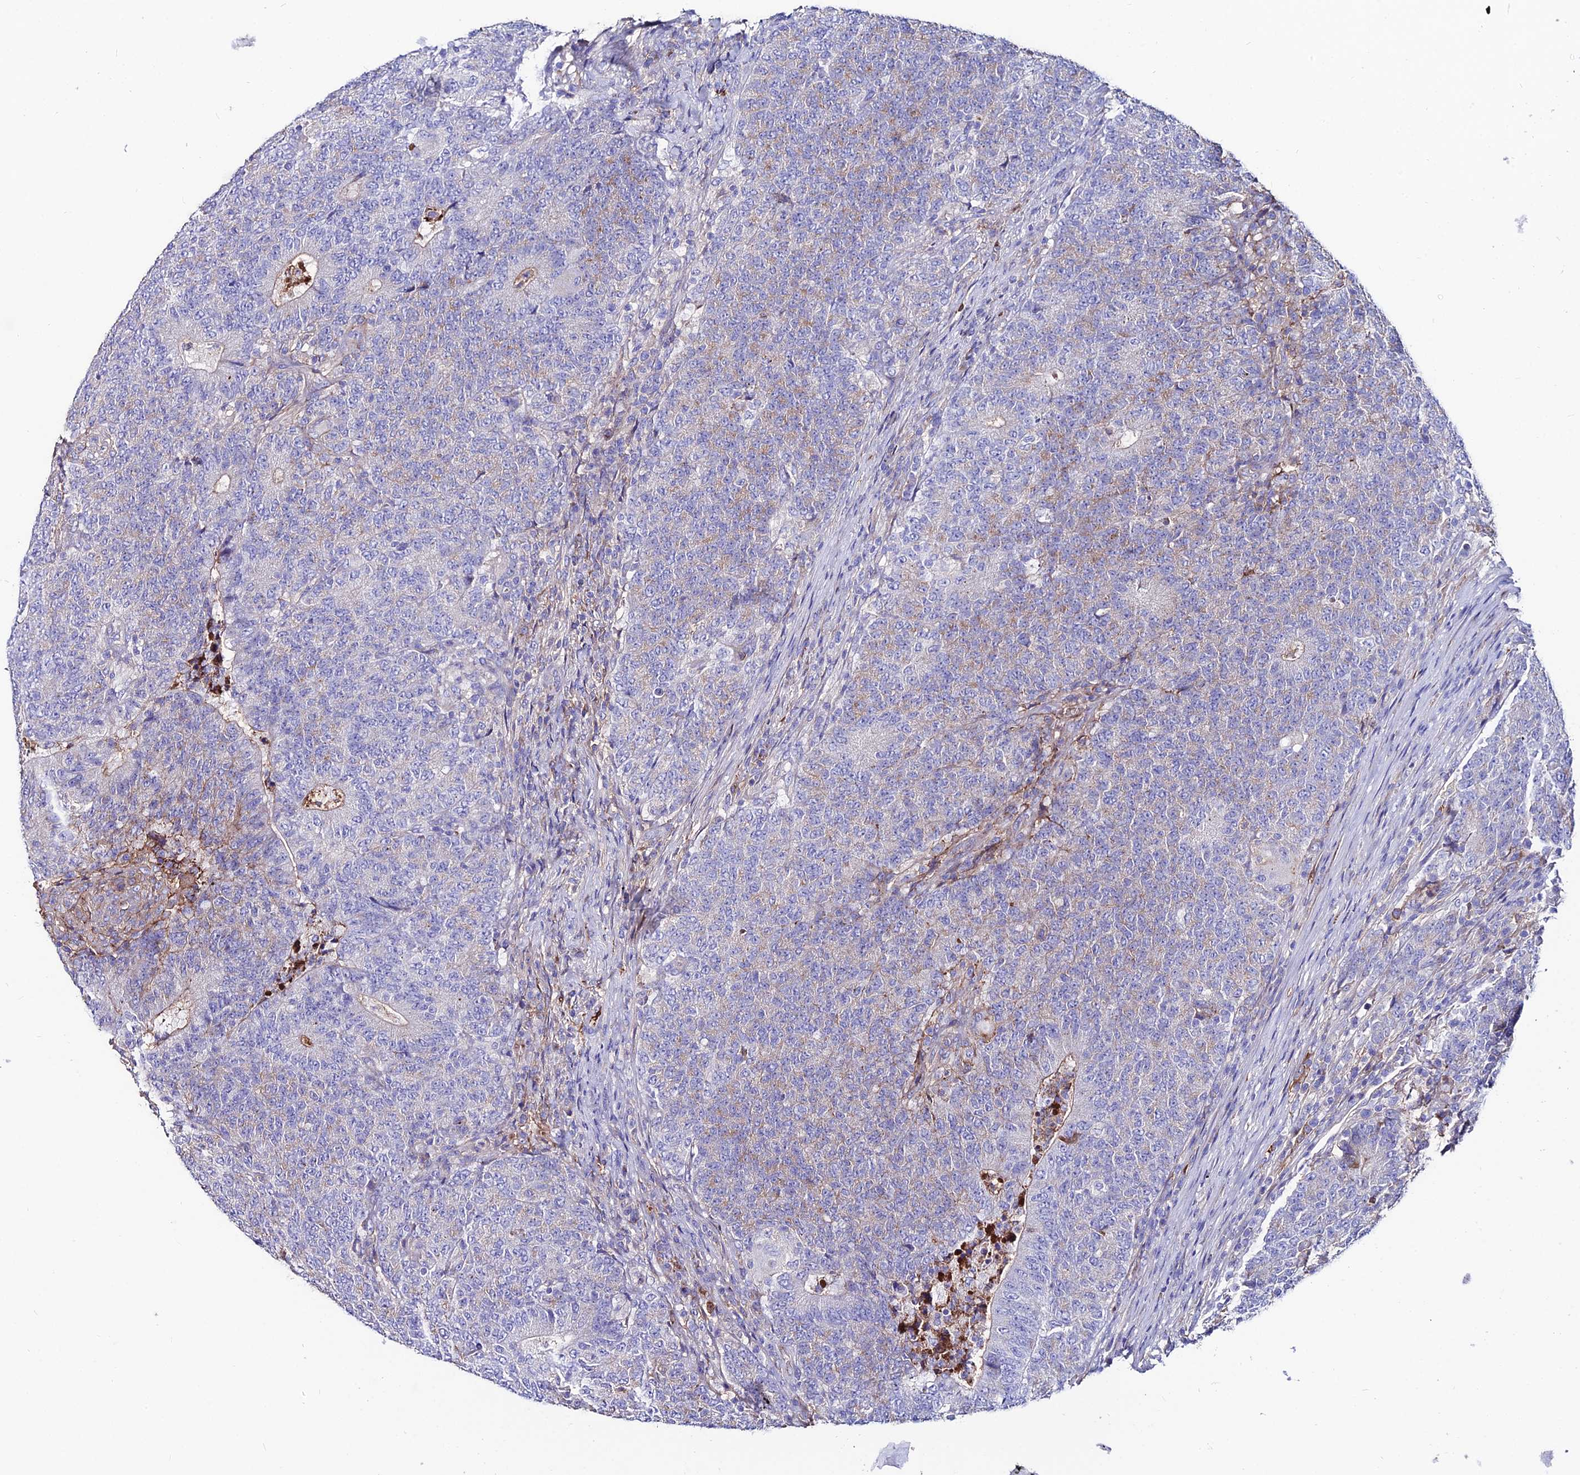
{"staining": {"intensity": "weak", "quantity": "<25%", "location": "cytoplasmic/membranous"}, "tissue": "colorectal cancer", "cell_type": "Tumor cells", "image_type": "cancer", "snomed": [{"axis": "morphology", "description": "Adenocarcinoma, NOS"}, {"axis": "topography", "description": "Colon"}], "caption": "Immunohistochemistry (IHC) of human colorectal cancer shows no positivity in tumor cells.", "gene": "SLC25A16", "patient": {"sex": "female", "age": 75}}